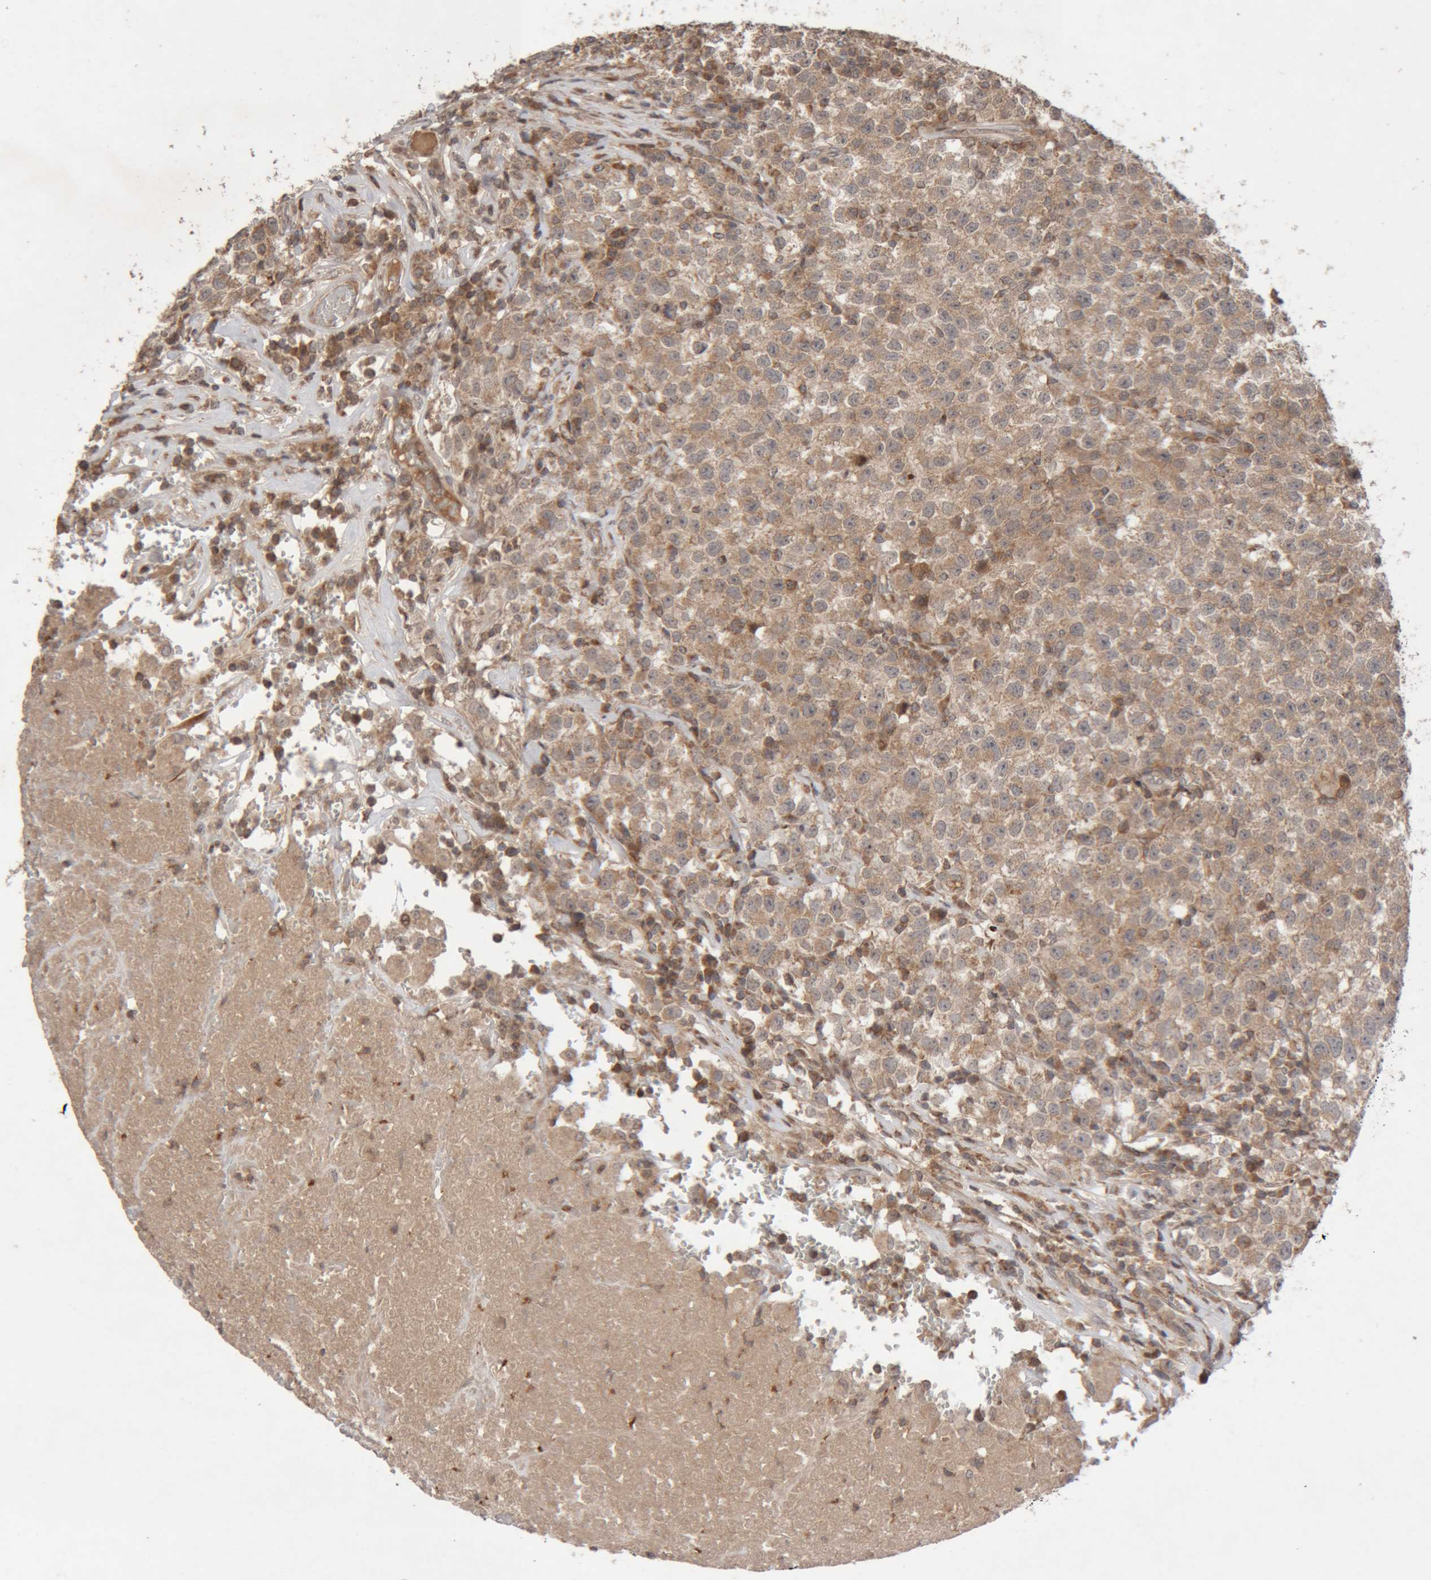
{"staining": {"intensity": "moderate", "quantity": ">75%", "location": "cytoplasmic/membranous"}, "tissue": "testis cancer", "cell_type": "Tumor cells", "image_type": "cancer", "snomed": [{"axis": "morphology", "description": "Seminoma, NOS"}, {"axis": "topography", "description": "Testis"}], "caption": "Immunohistochemical staining of human testis seminoma exhibits moderate cytoplasmic/membranous protein staining in approximately >75% of tumor cells. The protein of interest is shown in brown color, while the nuclei are stained blue.", "gene": "KIF21B", "patient": {"sex": "male", "age": 22}}